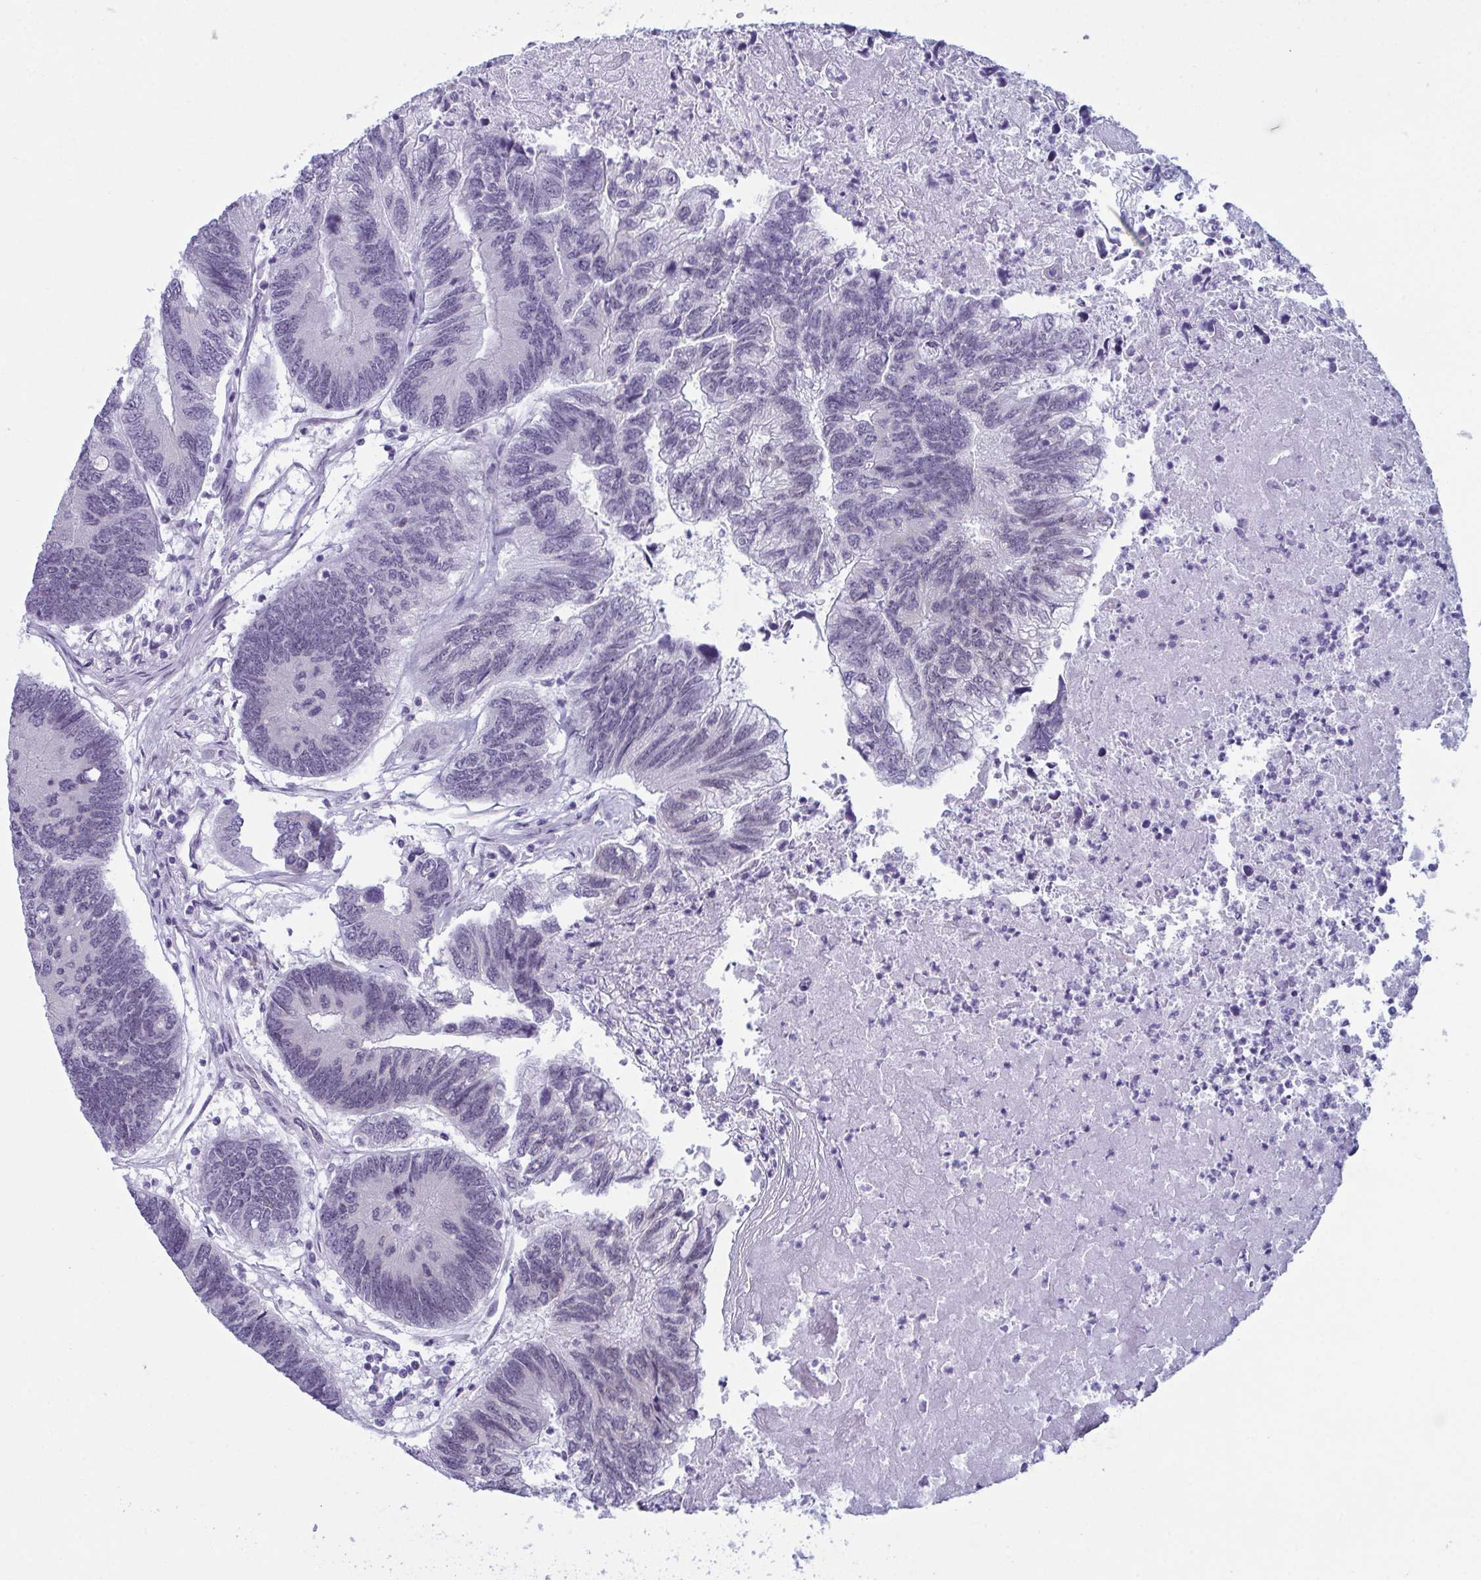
{"staining": {"intensity": "negative", "quantity": "none", "location": "none"}, "tissue": "colorectal cancer", "cell_type": "Tumor cells", "image_type": "cancer", "snomed": [{"axis": "morphology", "description": "Adenocarcinoma, NOS"}, {"axis": "topography", "description": "Colon"}], "caption": "Tumor cells show no significant protein expression in colorectal adenocarcinoma.", "gene": "RBM7", "patient": {"sex": "female", "age": 67}}